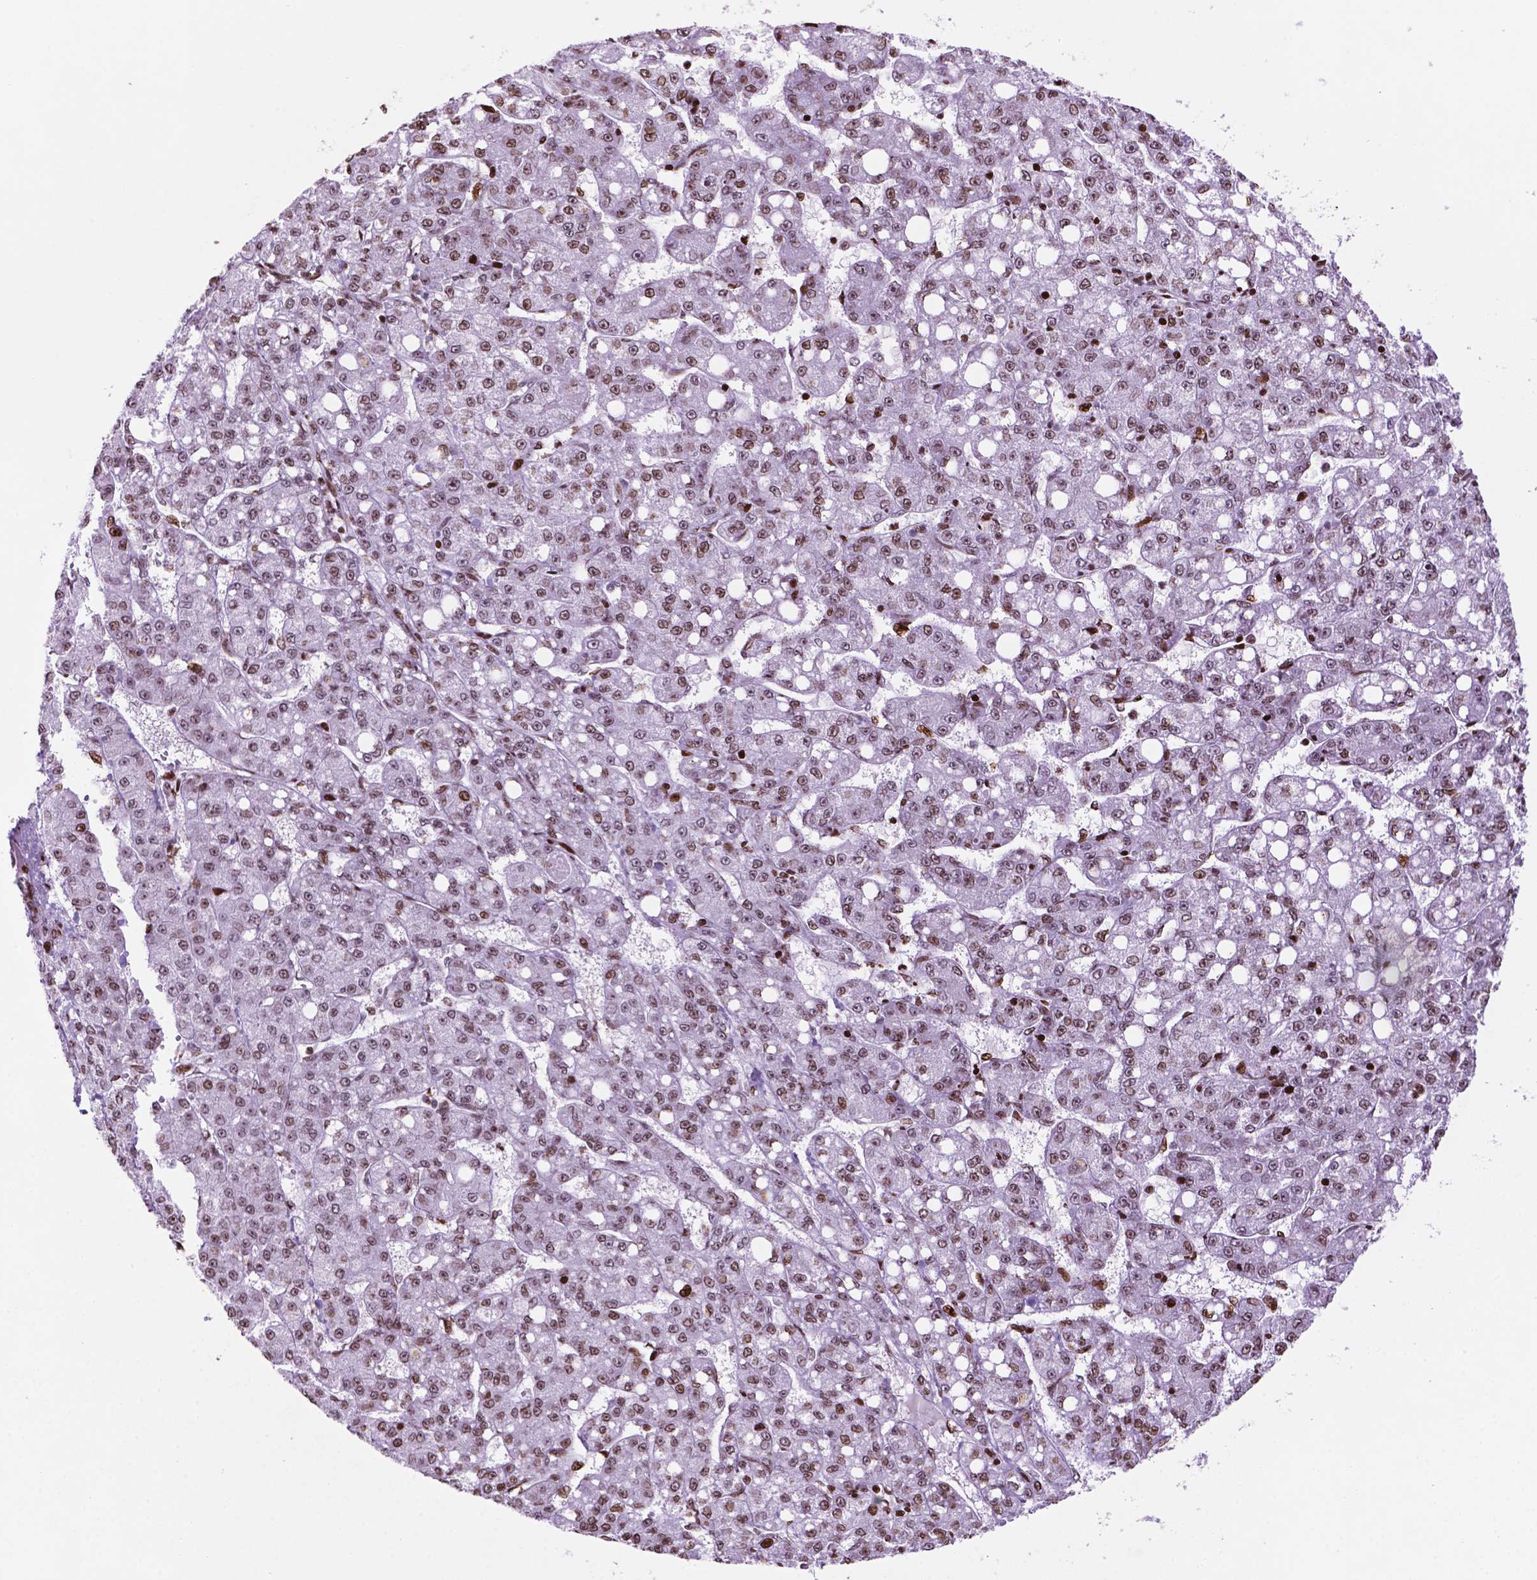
{"staining": {"intensity": "moderate", "quantity": ">75%", "location": "nuclear"}, "tissue": "liver cancer", "cell_type": "Tumor cells", "image_type": "cancer", "snomed": [{"axis": "morphology", "description": "Carcinoma, Hepatocellular, NOS"}, {"axis": "topography", "description": "Liver"}], "caption": "Protein expression analysis of liver cancer (hepatocellular carcinoma) demonstrates moderate nuclear staining in approximately >75% of tumor cells. The protein of interest is shown in brown color, while the nuclei are stained blue.", "gene": "TMEM250", "patient": {"sex": "female", "age": 65}}